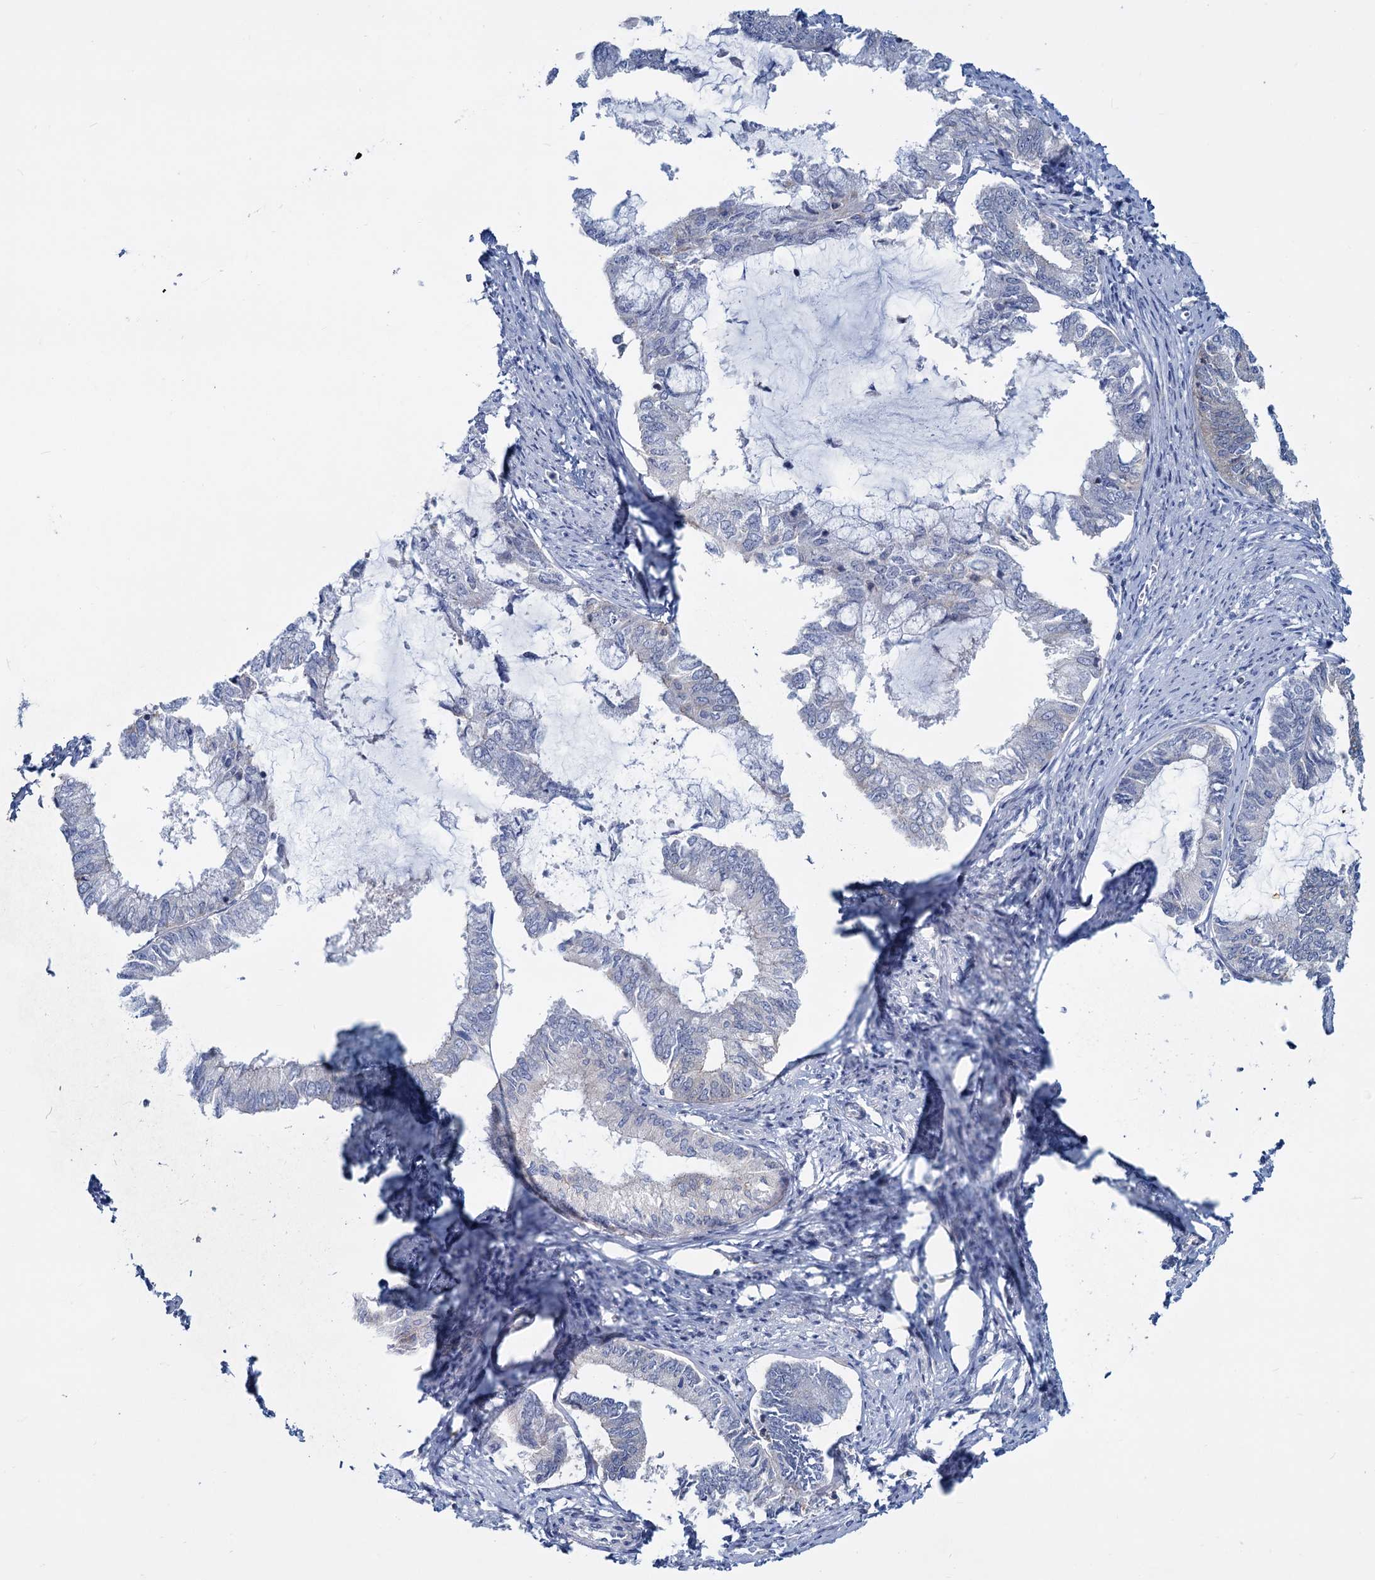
{"staining": {"intensity": "negative", "quantity": "none", "location": "none"}, "tissue": "endometrial cancer", "cell_type": "Tumor cells", "image_type": "cancer", "snomed": [{"axis": "morphology", "description": "Adenocarcinoma, NOS"}, {"axis": "topography", "description": "Endometrium"}], "caption": "A histopathology image of endometrial cancer stained for a protein shows no brown staining in tumor cells.", "gene": "LRCH4", "patient": {"sex": "female", "age": 86}}